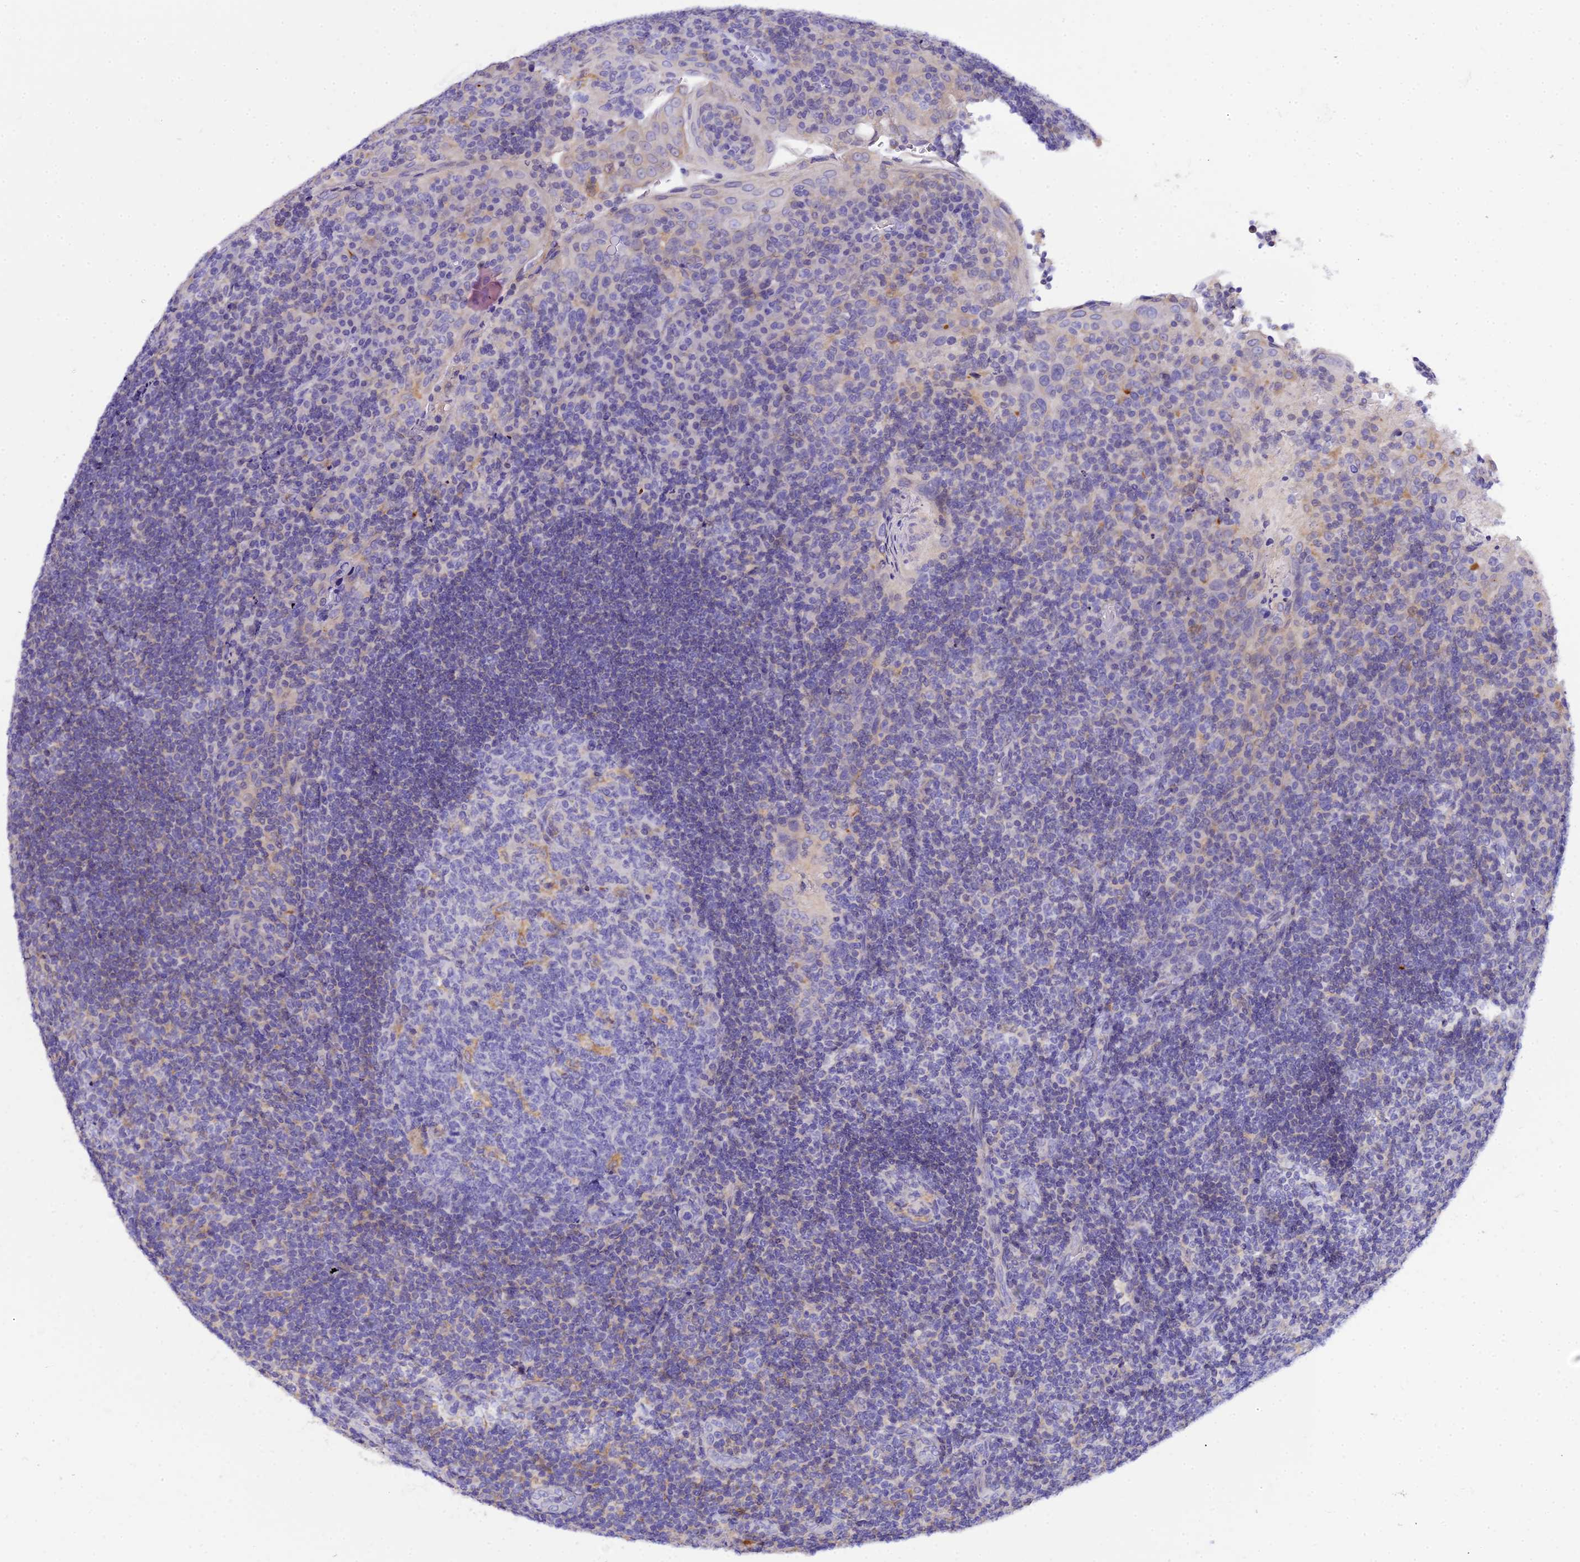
{"staining": {"intensity": "negative", "quantity": "none", "location": "none"}, "tissue": "tonsil", "cell_type": "Germinal center cells", "image_type": "normal", "snomed": [{"axis": "morphology", "description": "Normal tissue, NOS"}, {"axis": "topography", "description": "Tonsil"}], "caption": "High magnification brightfield microscopy of benign tonsil stained with DAB (3,3'-diaminobenzidine) (brown) and counterstained with hematoxylin (blue): germinal center cells show no significant staining. The staining was performed using DAB (3,3'-diaminobenzidine) to visualize the protein expression in brown, while the nuclei were stained in blue with hematoxylin (Magnification: 20x).", "gene": "ARL8A", "patient": {"sex": "male", "age": 17}}